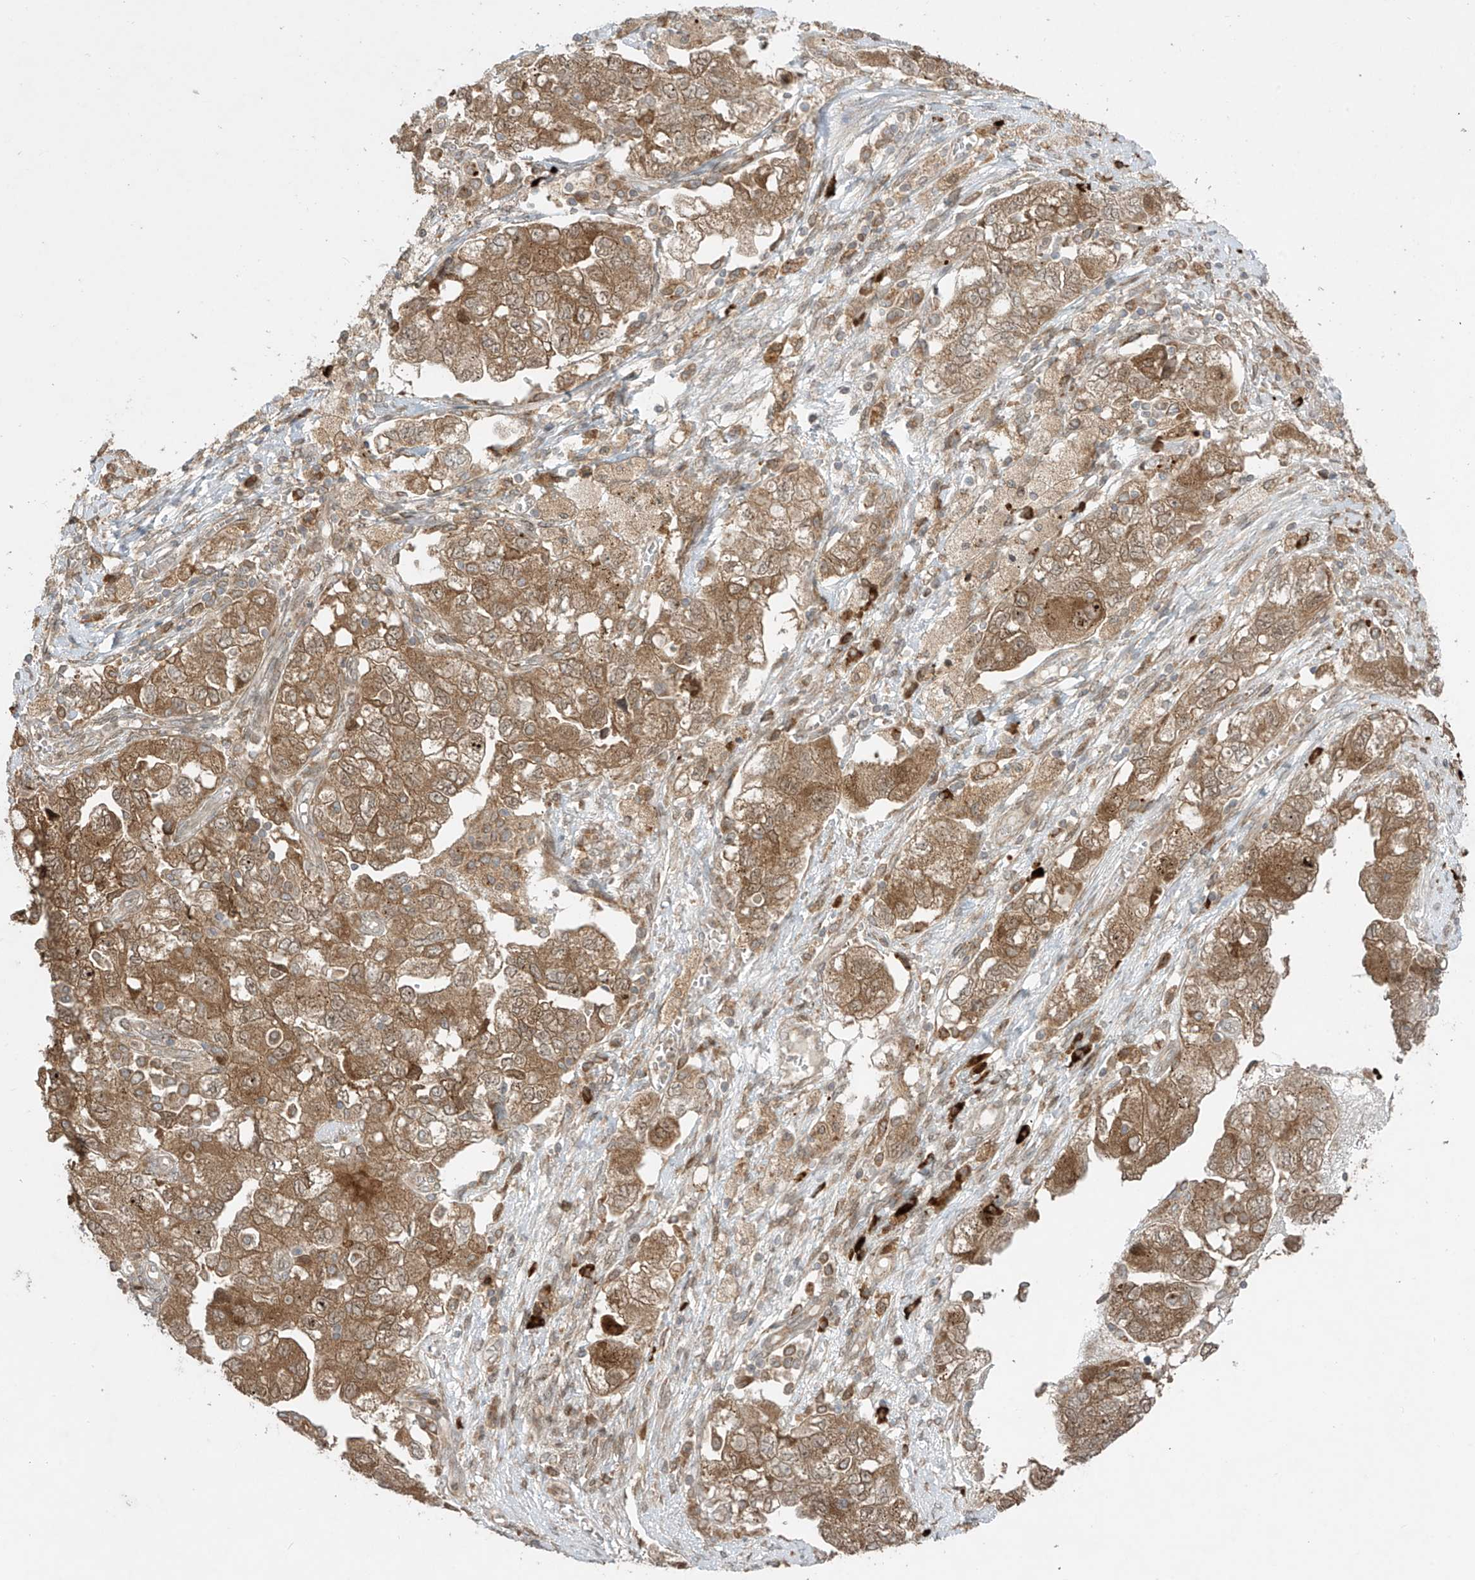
{"staining": {"intensity": "moderate", "quantity": ">75%", "location": "cytoplasmic/membranous"}, "tissue": "ovarian cancer", "cell_type": "Tumor cells", "image_type": "cancer", "snomed": [{"axis": "morphology", "description": "Carcinoma, NOS"}, {"axis": "morphology", "description": "Cystadenocarcinoma, serous, NOS"}, {"axis": "topography", "description": "Ovary"}], "caption": "Tumor cells demonstrate medium levels of moderate cytoplasmic/membranous positivity in about >75% of cells in human carcinoma (ovarian).", "gene": "PPAT", "patient": {"sex": "female", "age": 69}}